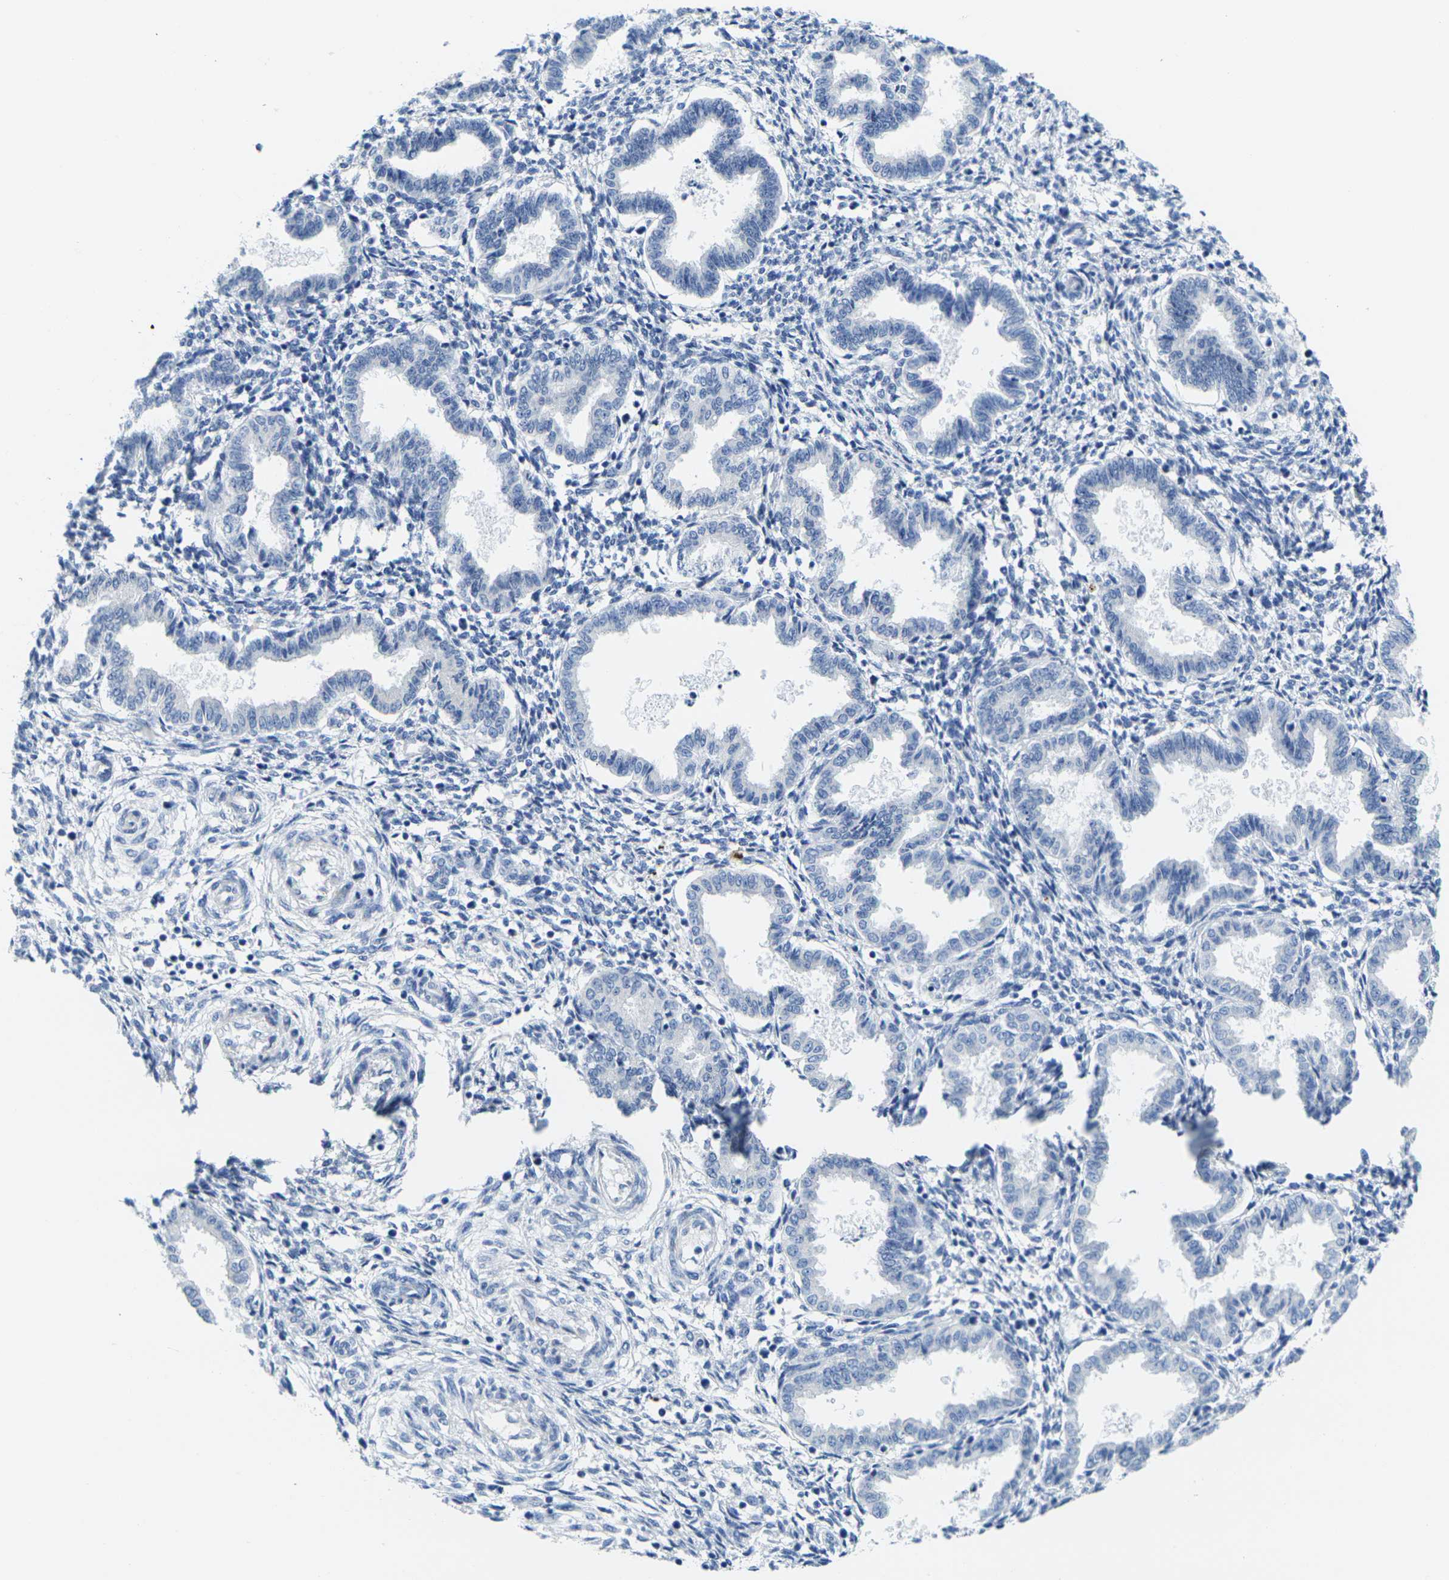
{"staining": {"intensity": "negative", "quantity": "none", "location": "none"}, "tissue": "endometrium", "cell_type": "Cells in endometrial stroma", "image_type": "normal", "snomed": [{"axis": "morphology", "description": "Normal tissue, NOS"}, {"axis": "topography", "description": "Endometrium"}], "caption": "Immunohistochemical staining of normal human endometrium demonstrates no significant staining in cells in endometrial stroma.", "gene": "CRK", "patient": {"sex": "female", "age": 33}}